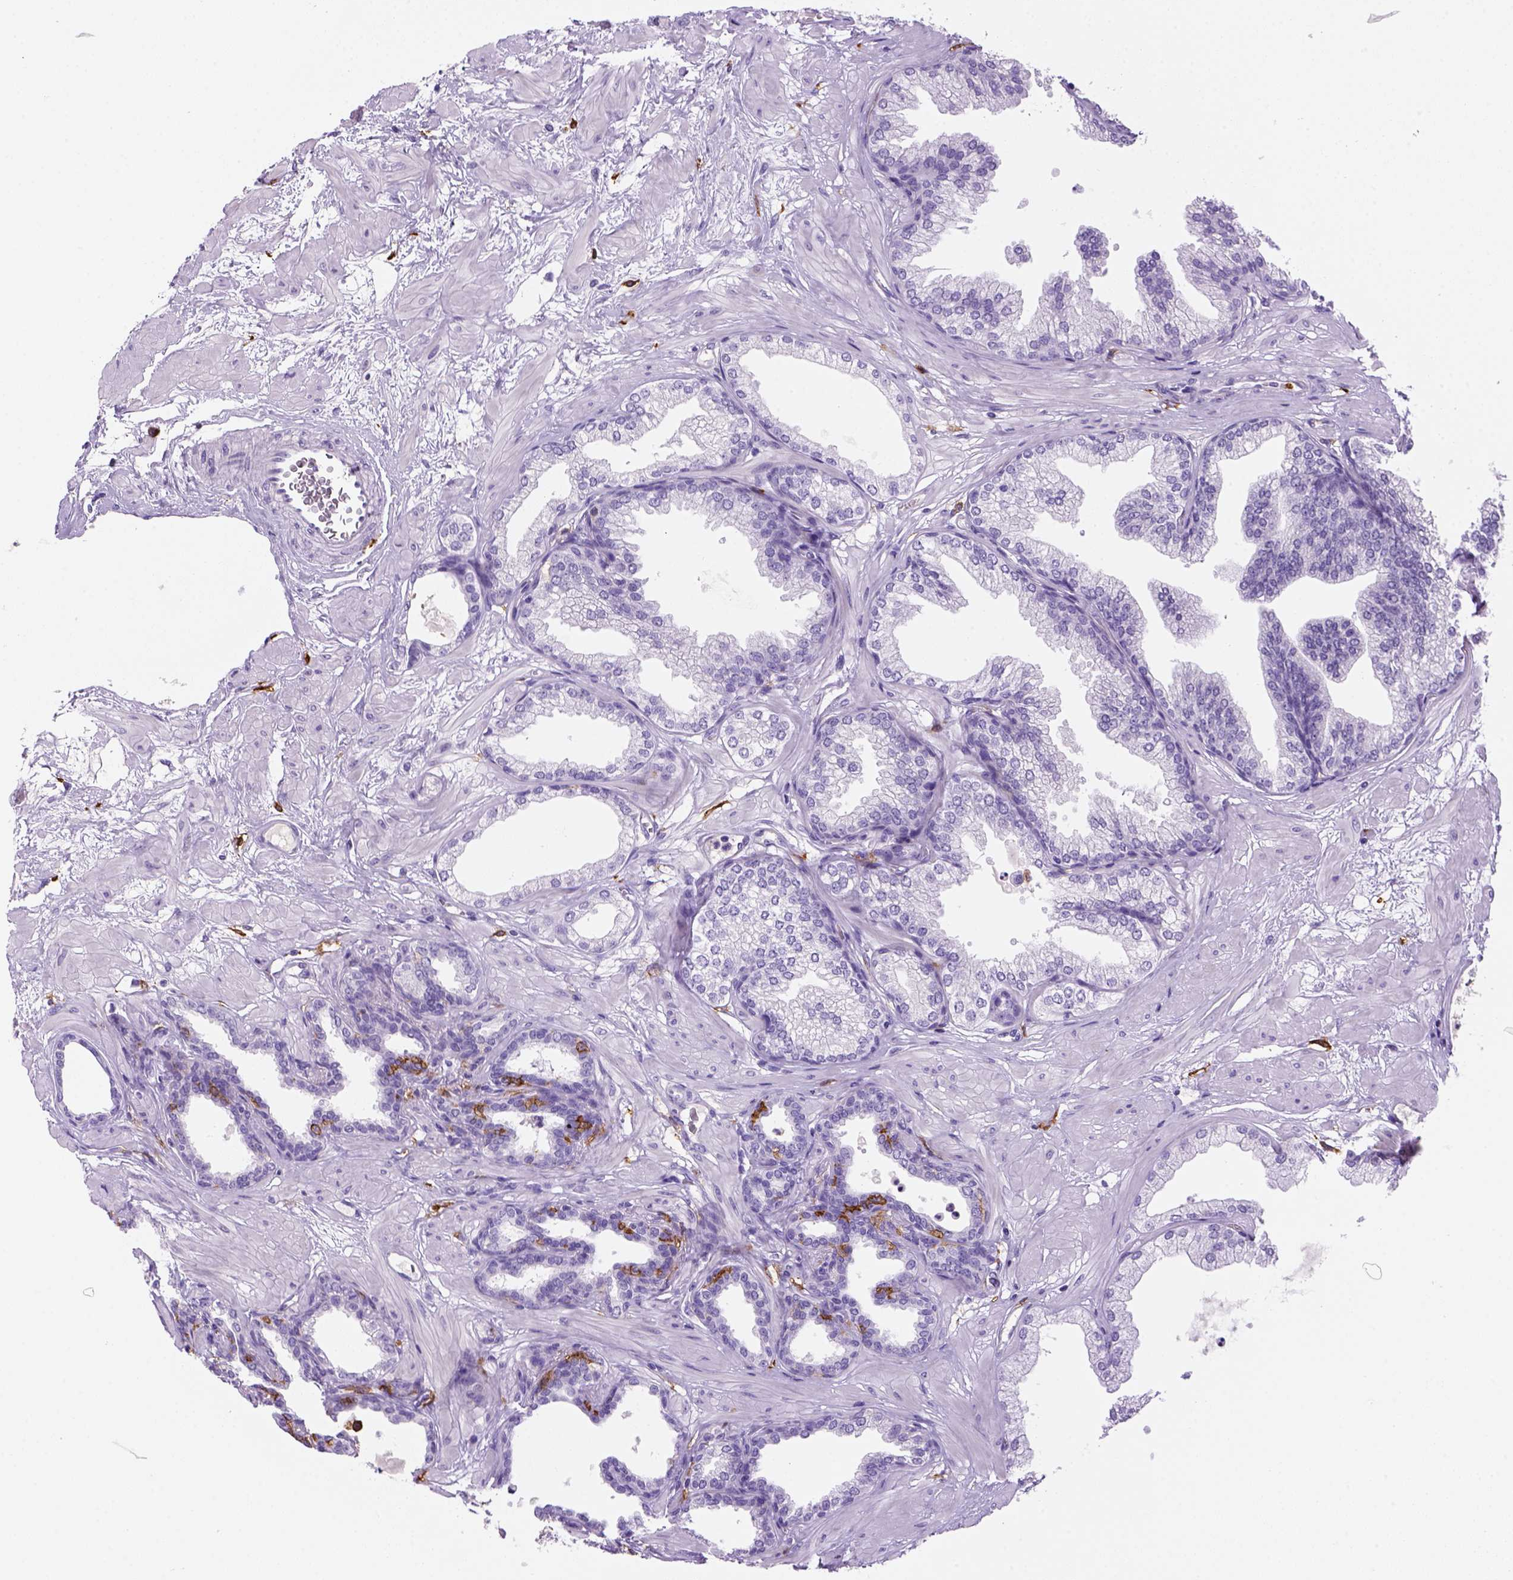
{"staining": {"intensity": "negative", "quantity": "none", "location": "none"}, "tissue": "prostate", "cell_type": "Glandular cells", "image_type": "normal", "snomed": [{"axis": "morphology", "description": "Normal tissue, NOS"}, {"axis": "topography", "description": "Prostate"}], "caption": "IHC of normal human prostate demonstrates no expression in glandular cells.", "gene": "CD14", "patient": {"sex": "male", "age": 37}}